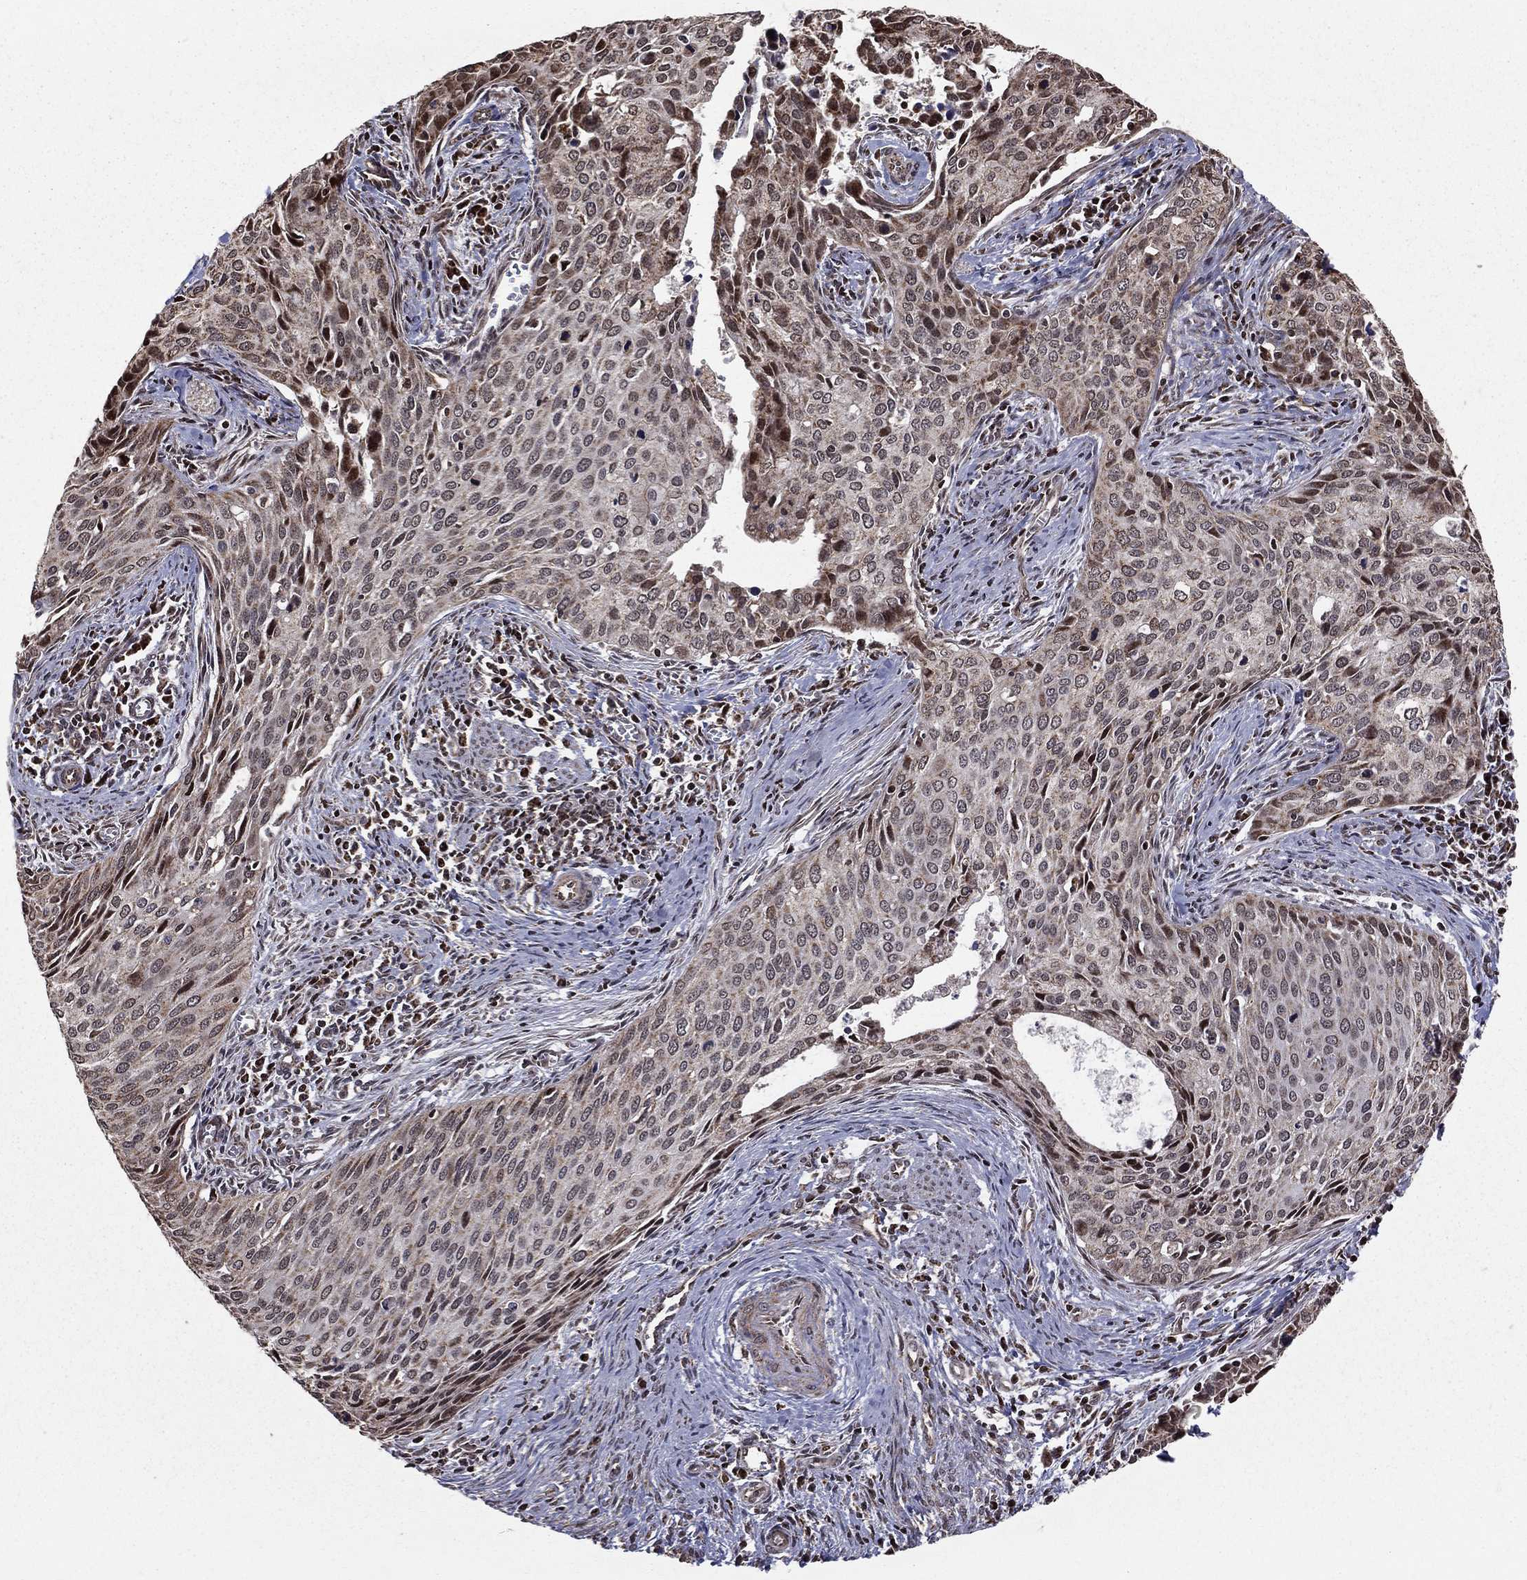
{"staining": {"intensity": "negative", "quantity": "none", "location": "none"}, "tissue": "cervical cancer", "cell_type": "Tumor cells", "image_type": "cancer", "snomed": [{"axis": "morphology", "description": "Squamous cell carcinoma, NOS"}, {"axis": "topography", "description": "Cervix"}], "caption": "IHC histopathology image of cervical squamous cell carcinoma stained for a protein (brown), which reveals no expression in tumor cells.", "gene": "ACOT13", "patient": {"sex": "female", "age": 29}}